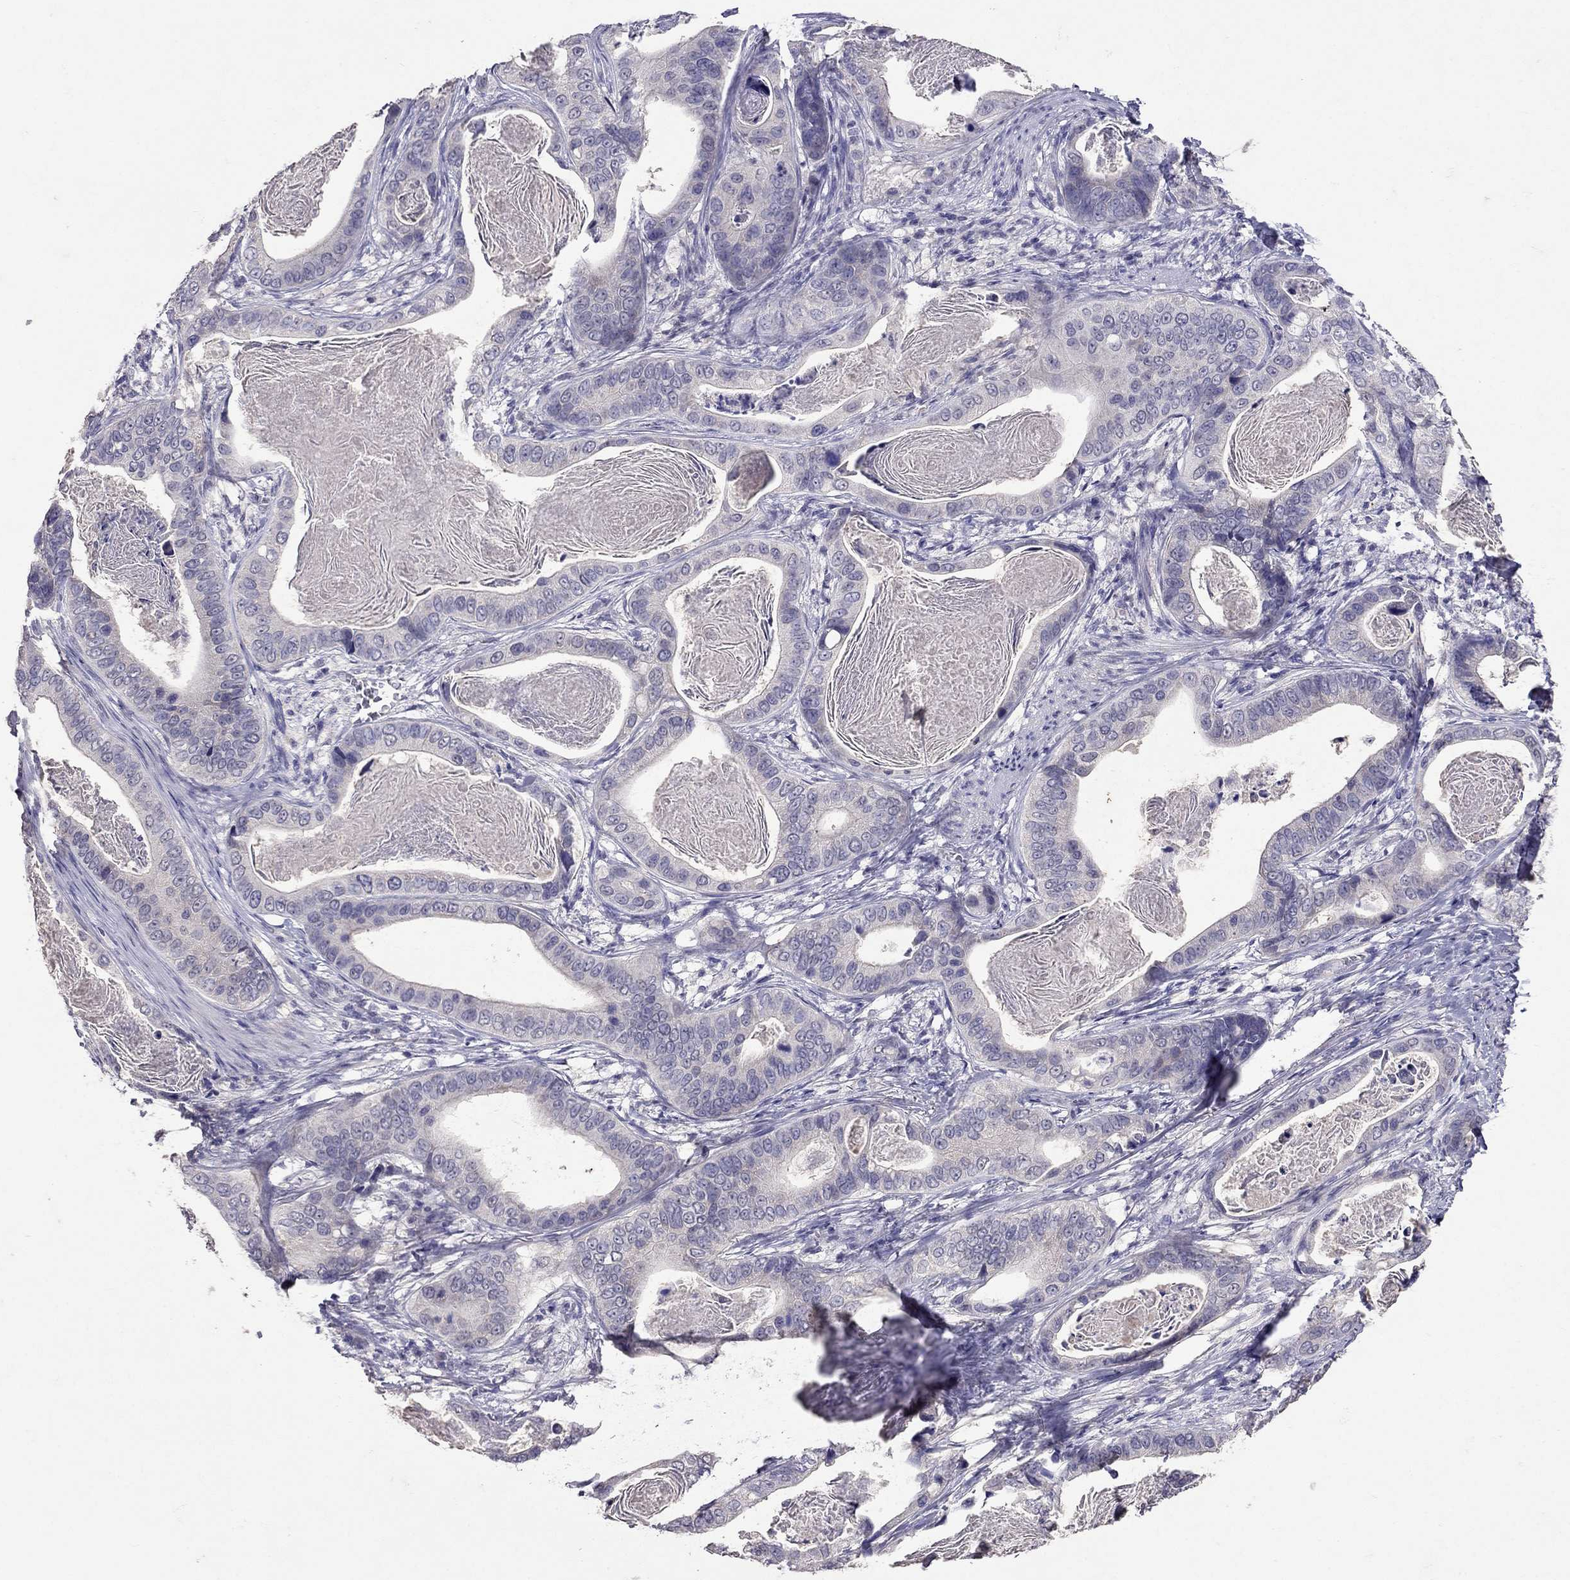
{"staining": {"intensity": "negative", "quantity": "none", "location": "none"}, "tissue": "stomach cancer", "cell_type": "Tumor cells", "image_type": "cancer", "snomed": [{"axis": "morphology", "description": "Adenocarcinoma, NOS"}, {"axis": "topography", "description": "Stomach"}], "caption": "Stomach cancer (adenocarcinoma) was stained to show a protein in brown. There is no significant expression in tumor cells. (DAB (3,3'-diaminobenzidine) IHC visualized using brightfield microscopy, high magnification).", "gene": "FST", "patient": {"sex": "male", "age": 84}}